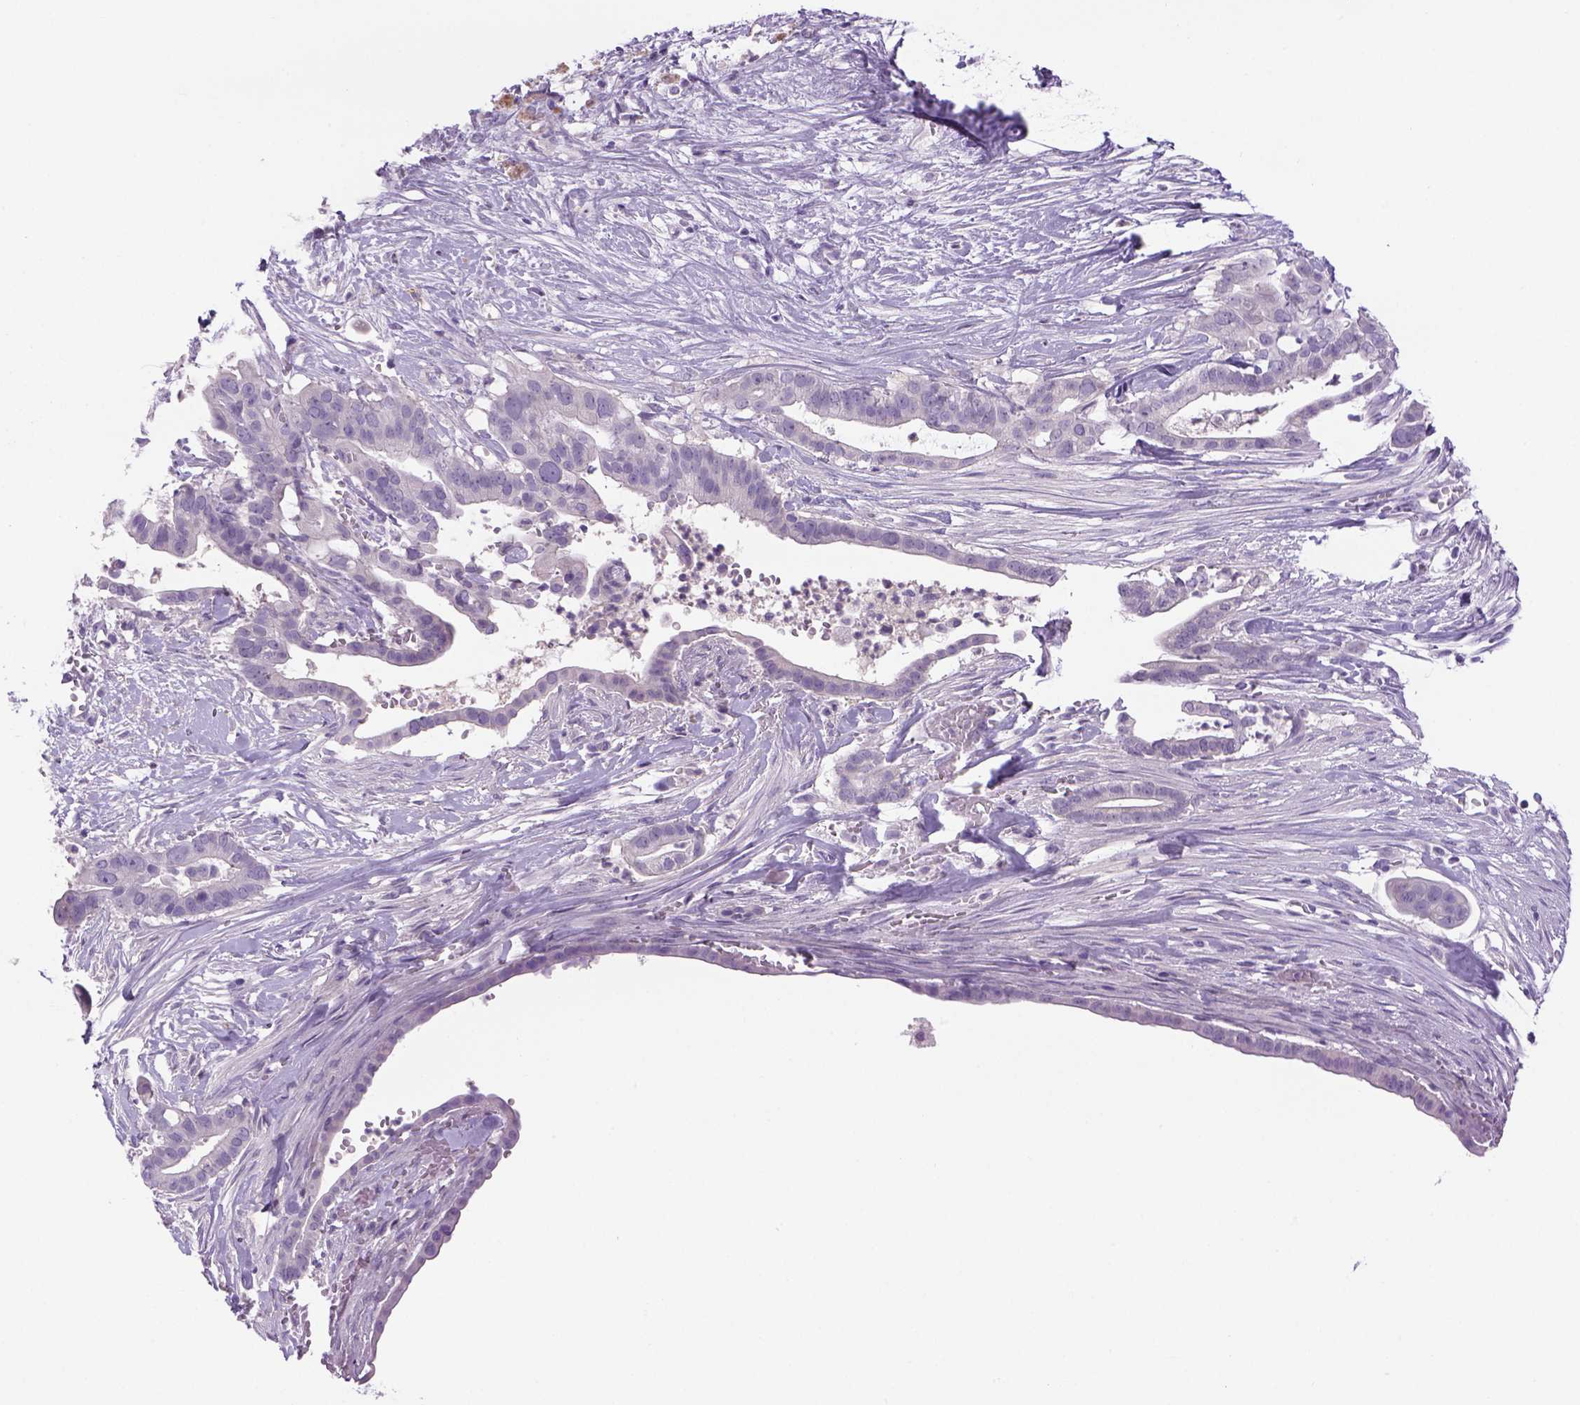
{"staining": {"intensity": "negative", "quantity": "none", "location": "none"}, "tissue": "pancreatic cancer", "cell_type": "Tumor cells", "image_type": "cancer", "snomed": [{"axis": "morphology", "description": "Adenocarcinoma, NOS"}, {"axis": "topography", "description": "Pancreas"}], "caption": "DAB (3,3'-diaminobenzidine) immunohistochemical staining of pancreatic cancer exhibits no significant expression in tumor cells.", "gene": "DBH", "patient": {"sex": "male", "age": 61}}